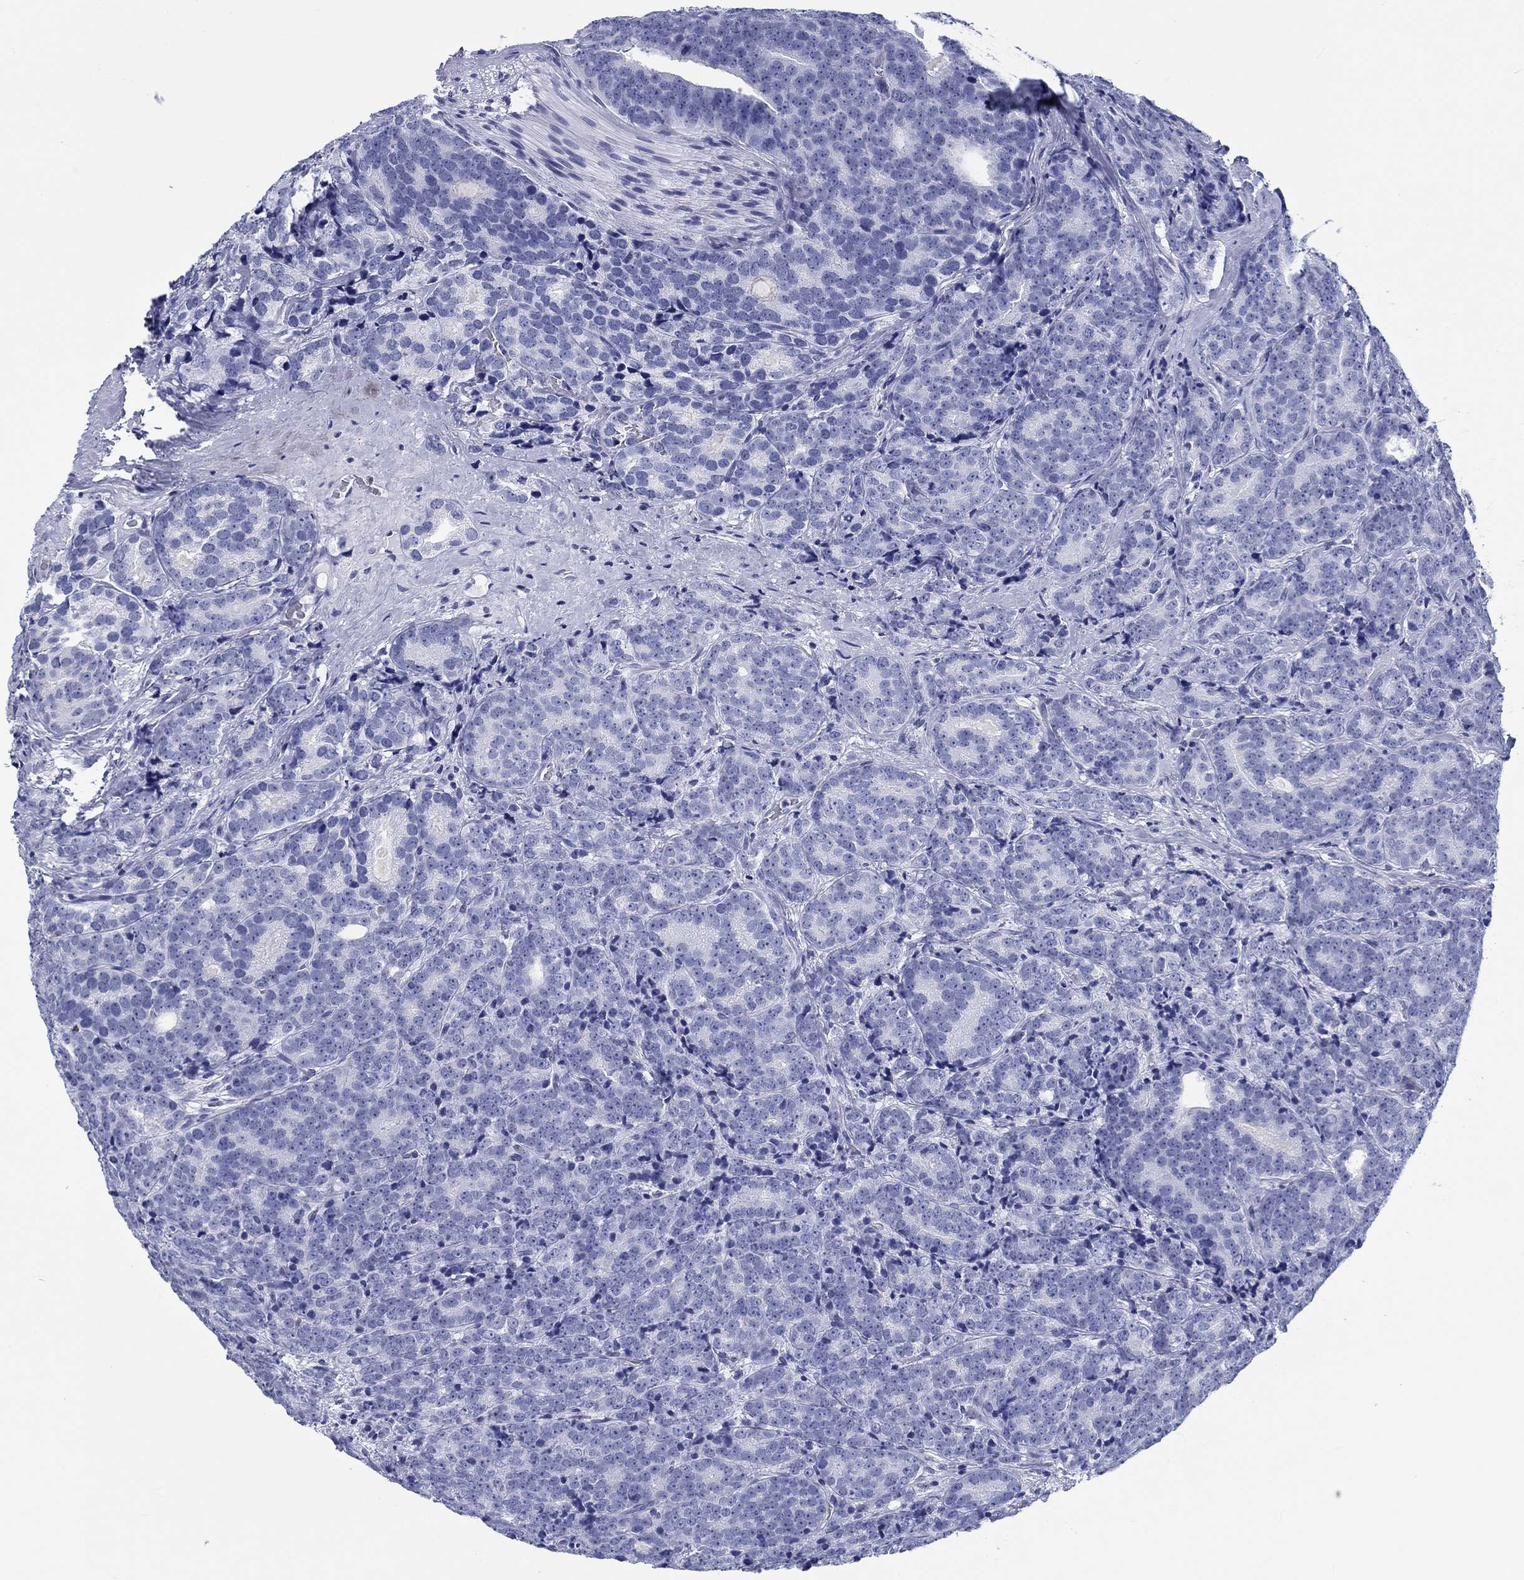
{"staining": {"intensity": "negative", "quantity": "none", "location": "none"}, "tissue": "prostate cancer", "cell_type": "Tumor cells", "image_type": "cancer", "snomed": [{"axis": "morphology", "description": "Adenocarcinoma, NOS"}, {"axis": "topography", "description": "Prostate"}], "caption": "Tumor cells show no significant expression in prostate cancer (adenocarcinoma).", "gene": "H1-1", "patient": {"sex": "male", "age": 71}}